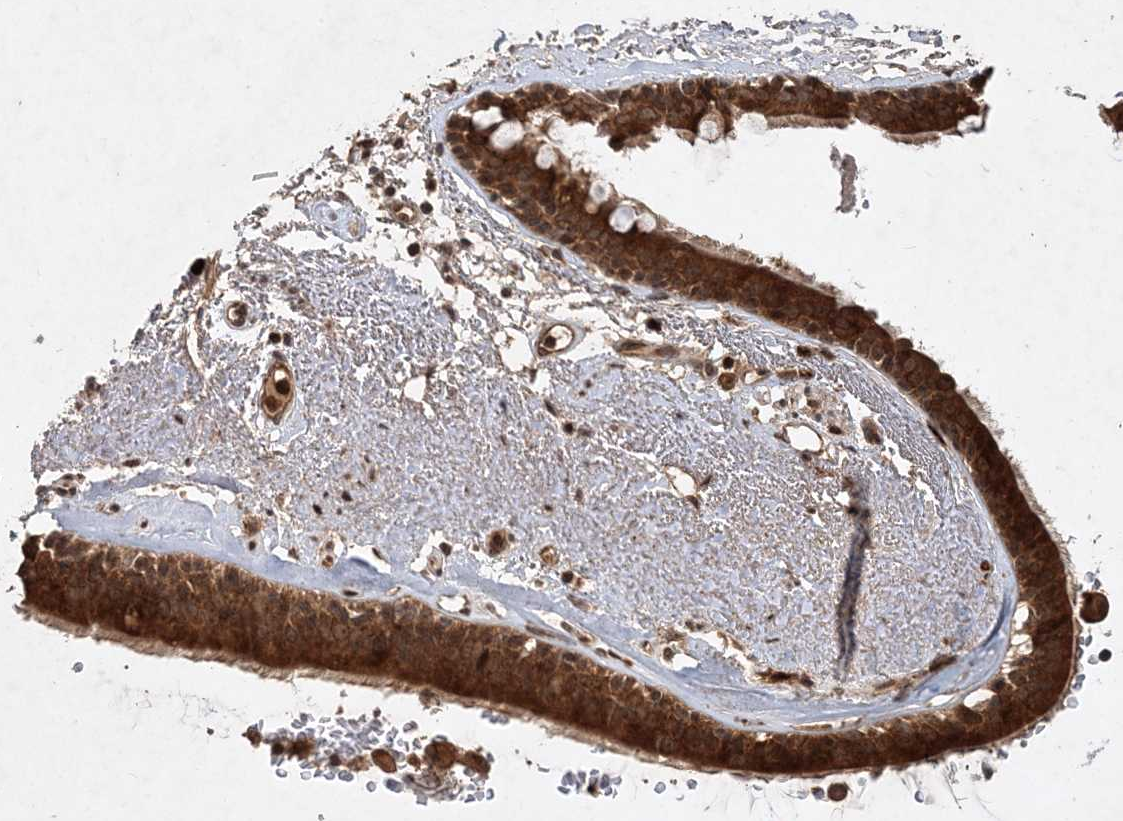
{"staining": {"intensity": "moderate", "quantity": ">75%", "location": "cytoplasmic/membranous"}, "tissue": "adipose tissue", "cell_type": "Adipocytes", "image_type": "normal", "snomed": [{"axis": "morphology", "description": "Normal tissue, NOS"}, {"axis": "topography", "description": "Cartilage tissue"}], "caption": "Adipose tissue stained for a protein (brown) displays moderate cytoplasmic/membranous positive staining in about >75% of adipocytes.", "gene": "UBR3", "patient": {"sex": "female", "age": 63}}